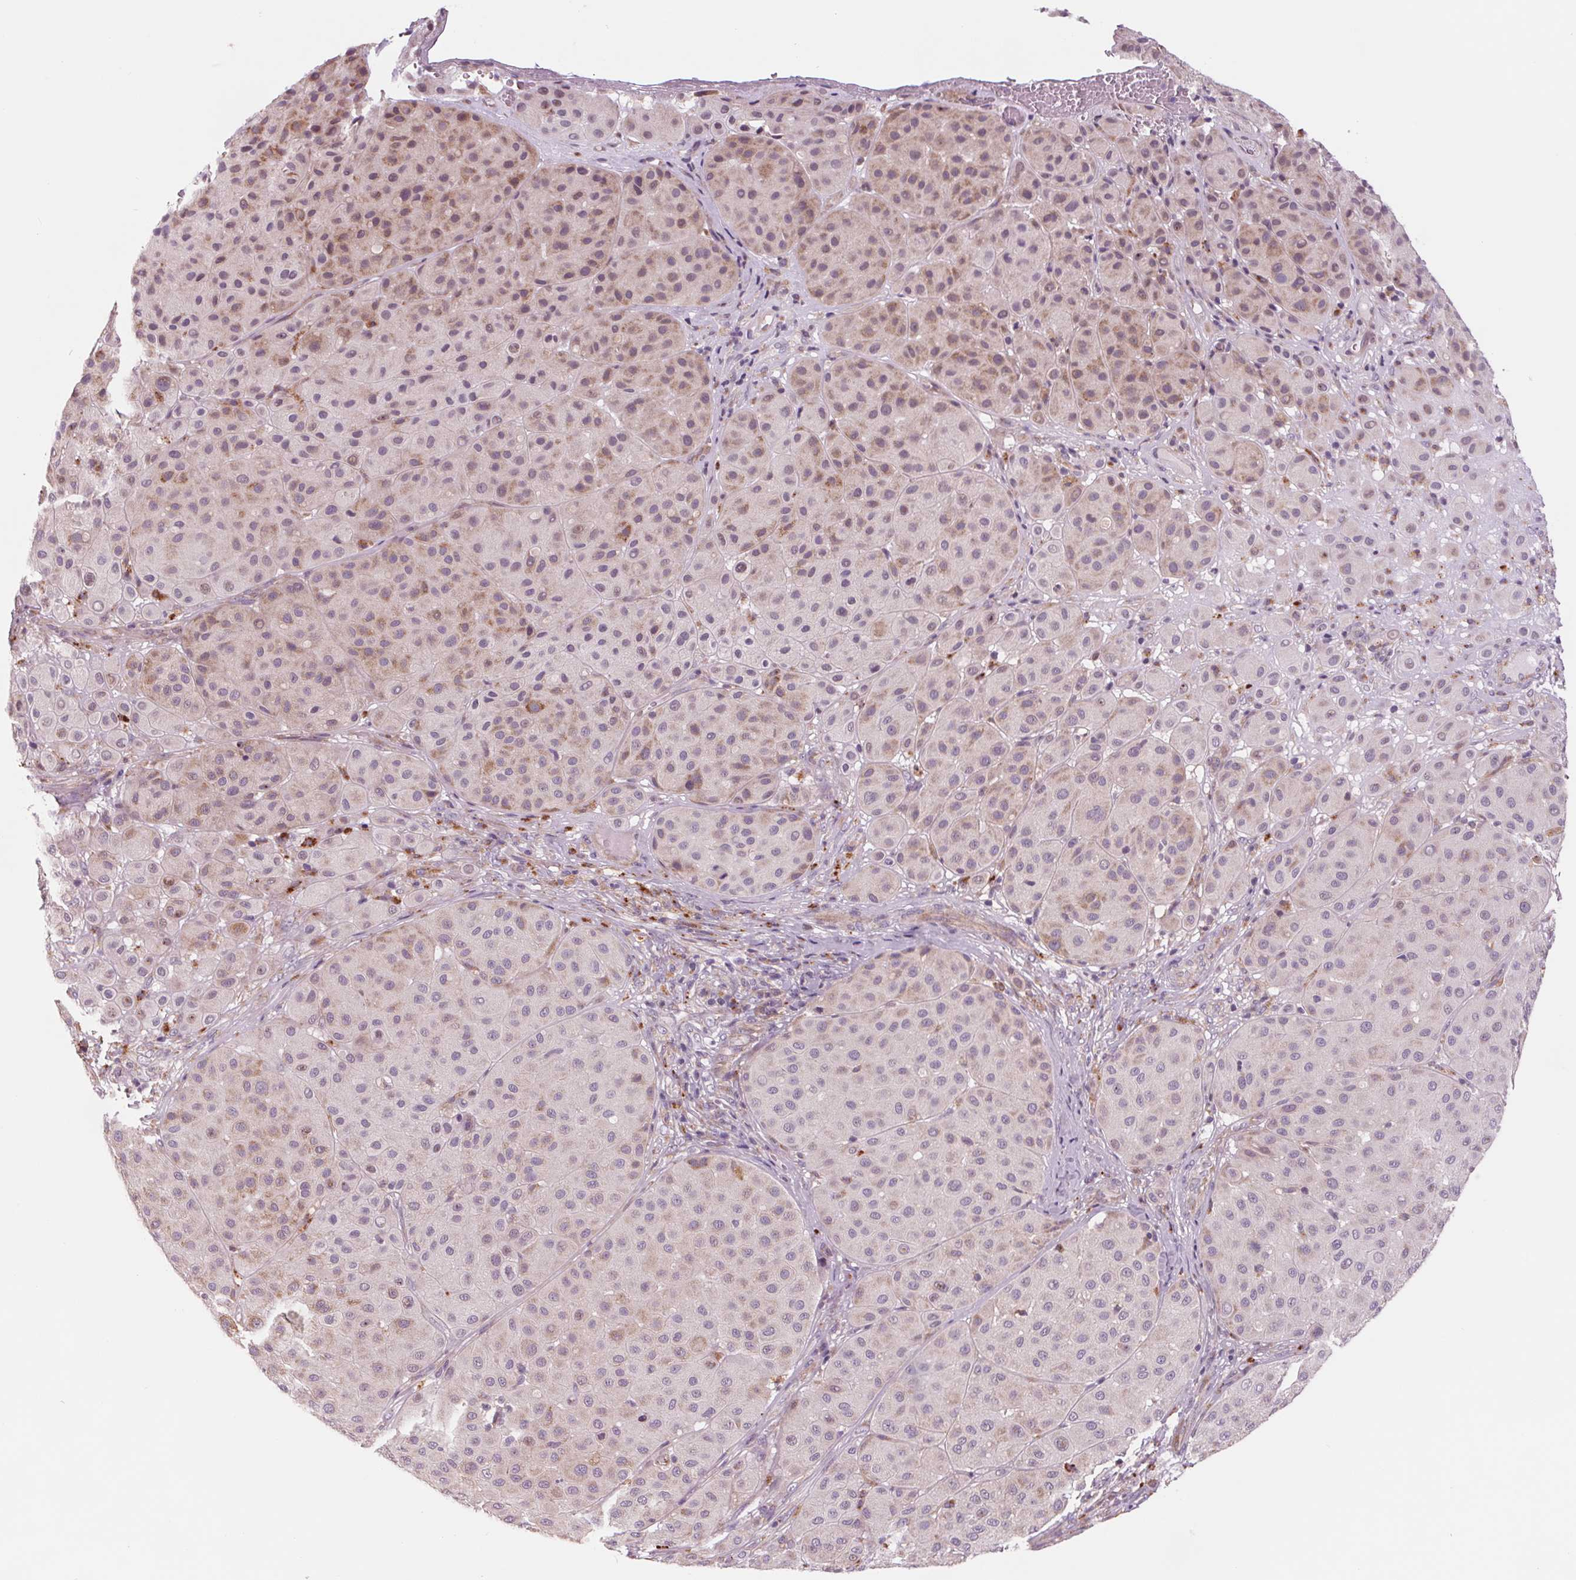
{"staining": {"intensity": "moderate", "quantity": "<25%", "location": "cytoplasmic/membranous"}, "tissue": "melanoma", "cell_type": "Tumor cells", "image_type": "cancer", "snomed": [{"axis": "morphology", "description": "Malignant melanoma, Metastatic site"}, {"axis": "topography", "description": "Smooth muscle"}], "caption": "An image of malignant melanoma (metastatic site) stained for a protein displays moderate cytoplasmic/membranous brown staining in tumor cells. The staining was performed using DAB to visualize the protein expression in brown, while the nuclei were stained in blue with hematoxylin (Magnification: 20x).", "gene": "SAMD5", "patient": {"sex": "male", "age": 41}}